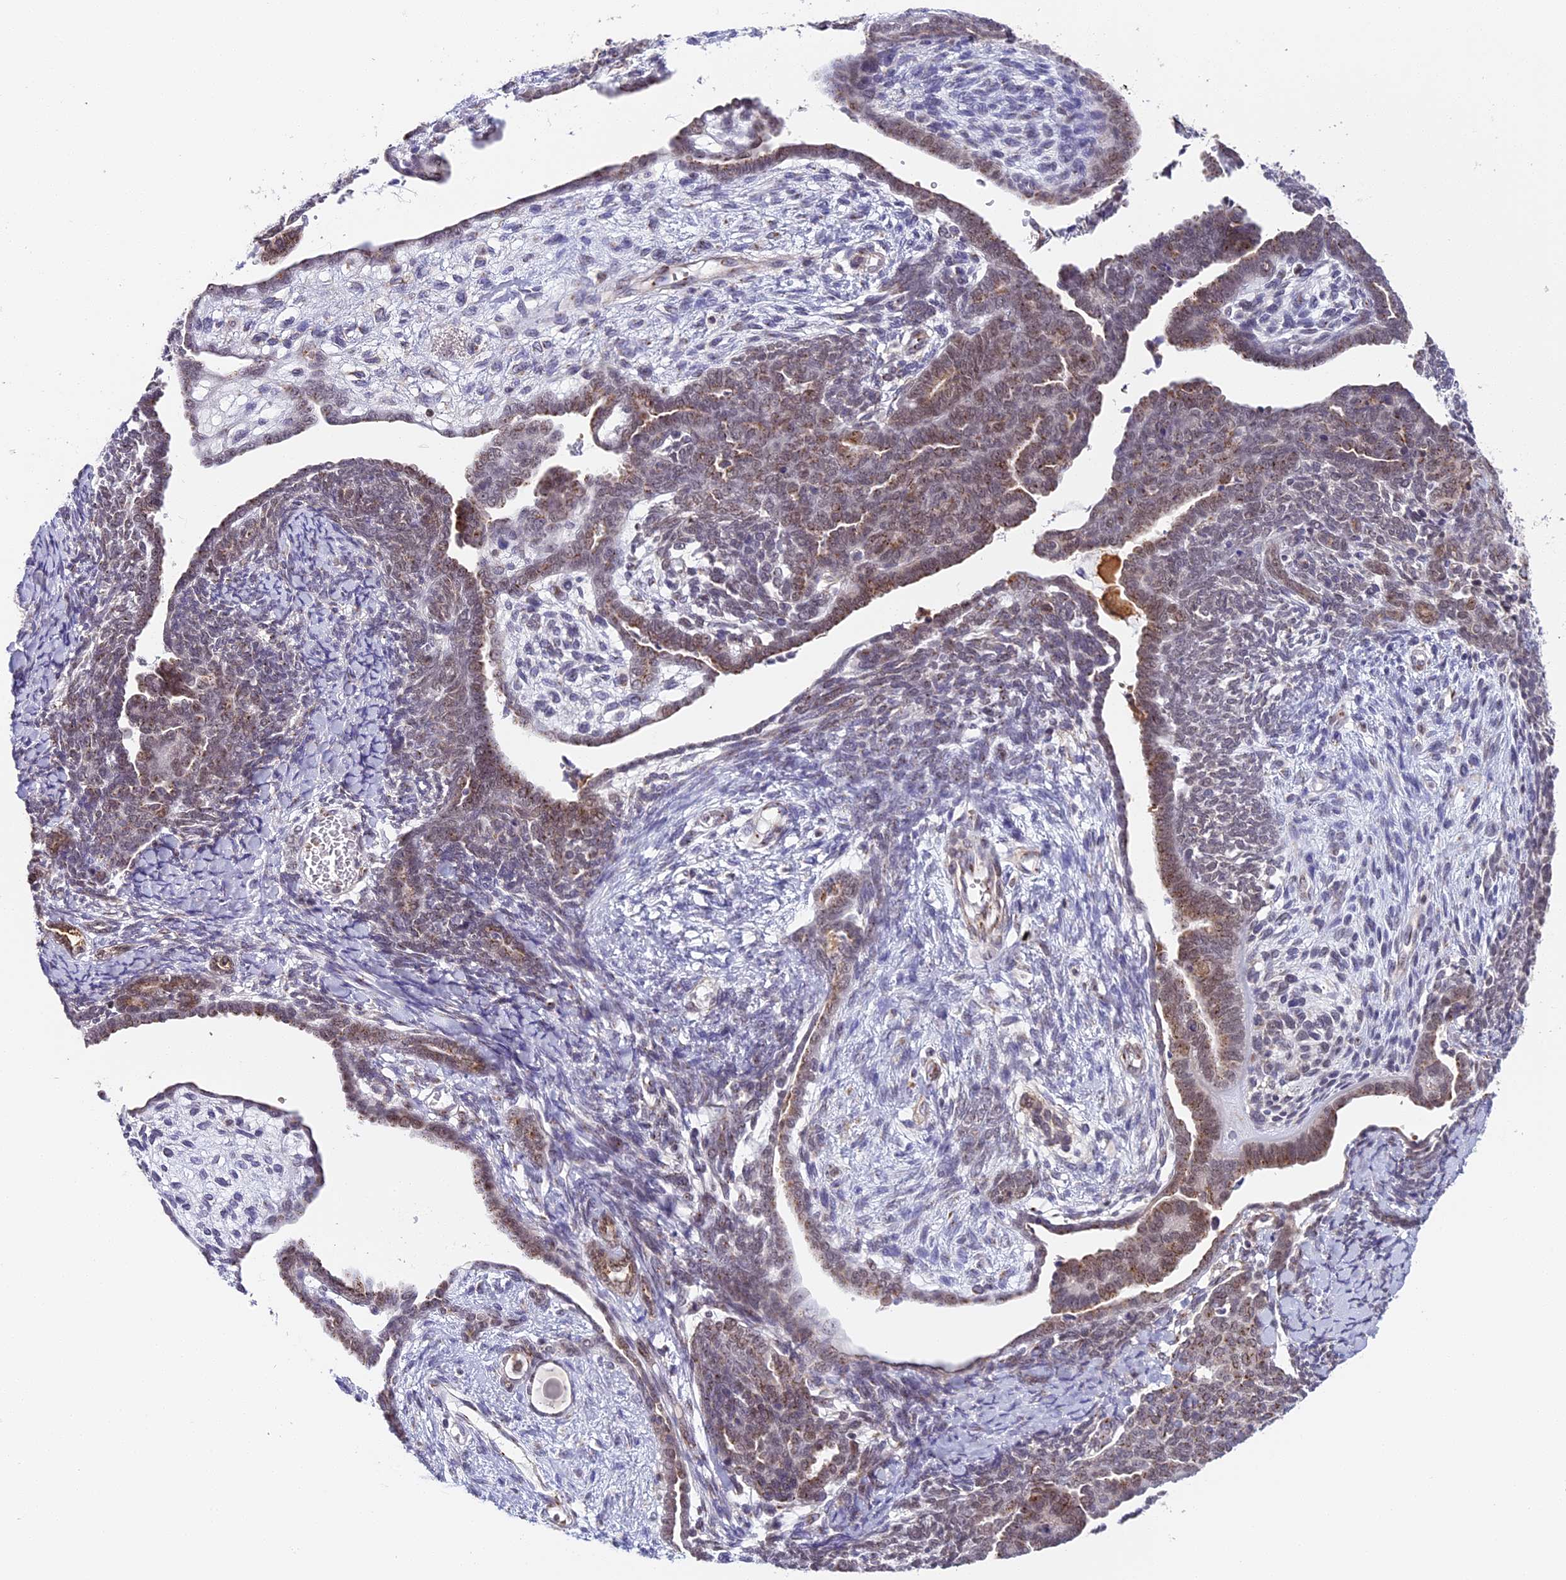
{"staining": {"intensity": "moderate", "quantity": "25%-75%", "location": "cytoplasmic/membranous,nuclear"}, "tissue": "endometrial cancer", "cell_type": "Tumor cells", "image_type": "cancer", "snomed": [{"axis": "morphology", "description": "Neoplasm, malignant, NOS"}, {"axis": "topography", "description": "Endometrium"}], "caption": "A histopathology image of endometrial neoplasm (malignant) stained for a protein reveals moderate cytoplasmic/membranous and nuclear brown staining in tumor cells.", "gene": "HEATR5B", "patient": {"sex": "female", "age": 74}}